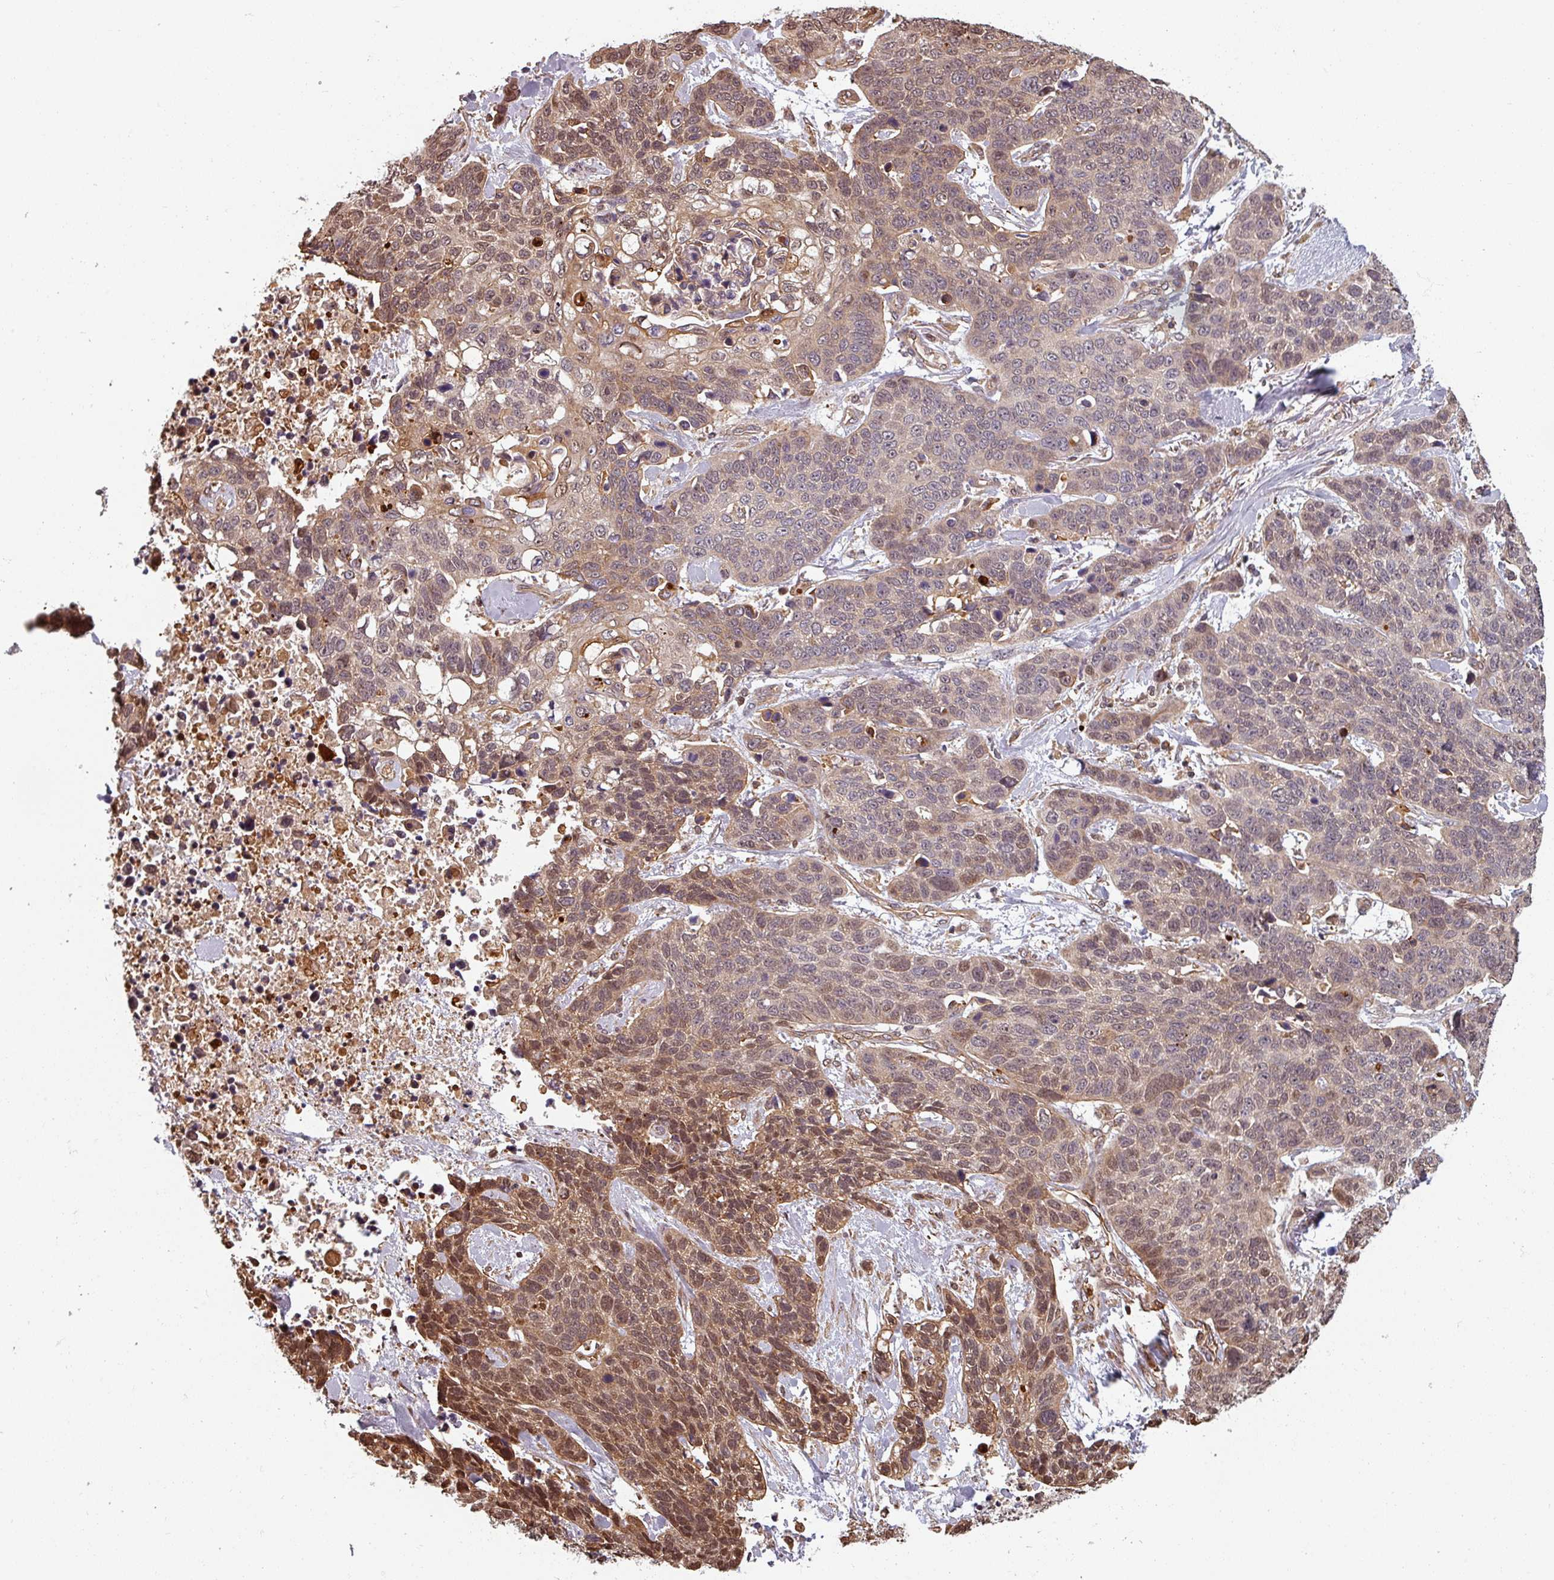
{"staining": {"intensity": "moderate", "quantity": "25%-75%", "location": "cytoplasmic/membranous,nuclear"}, "tissue": "lung cancer", "cell_type": "Tumor cells", "image_type": "cancer", "snomed": [{"axis": "morphology", "description": "Squamous cell carcinoma, NOS"}, {"axis": "topography", "description": "Lung"}], "caption": "This histopathology image demonstrates IHC staining of lung cancer (squamous cell carcinoma), with medium moderate cytoplasmic/membranous and nuclear positivity in approximately 25%-75% of tumor cells.", "gene": "EID1", "patient": {"sex": "male", "age": 62}}